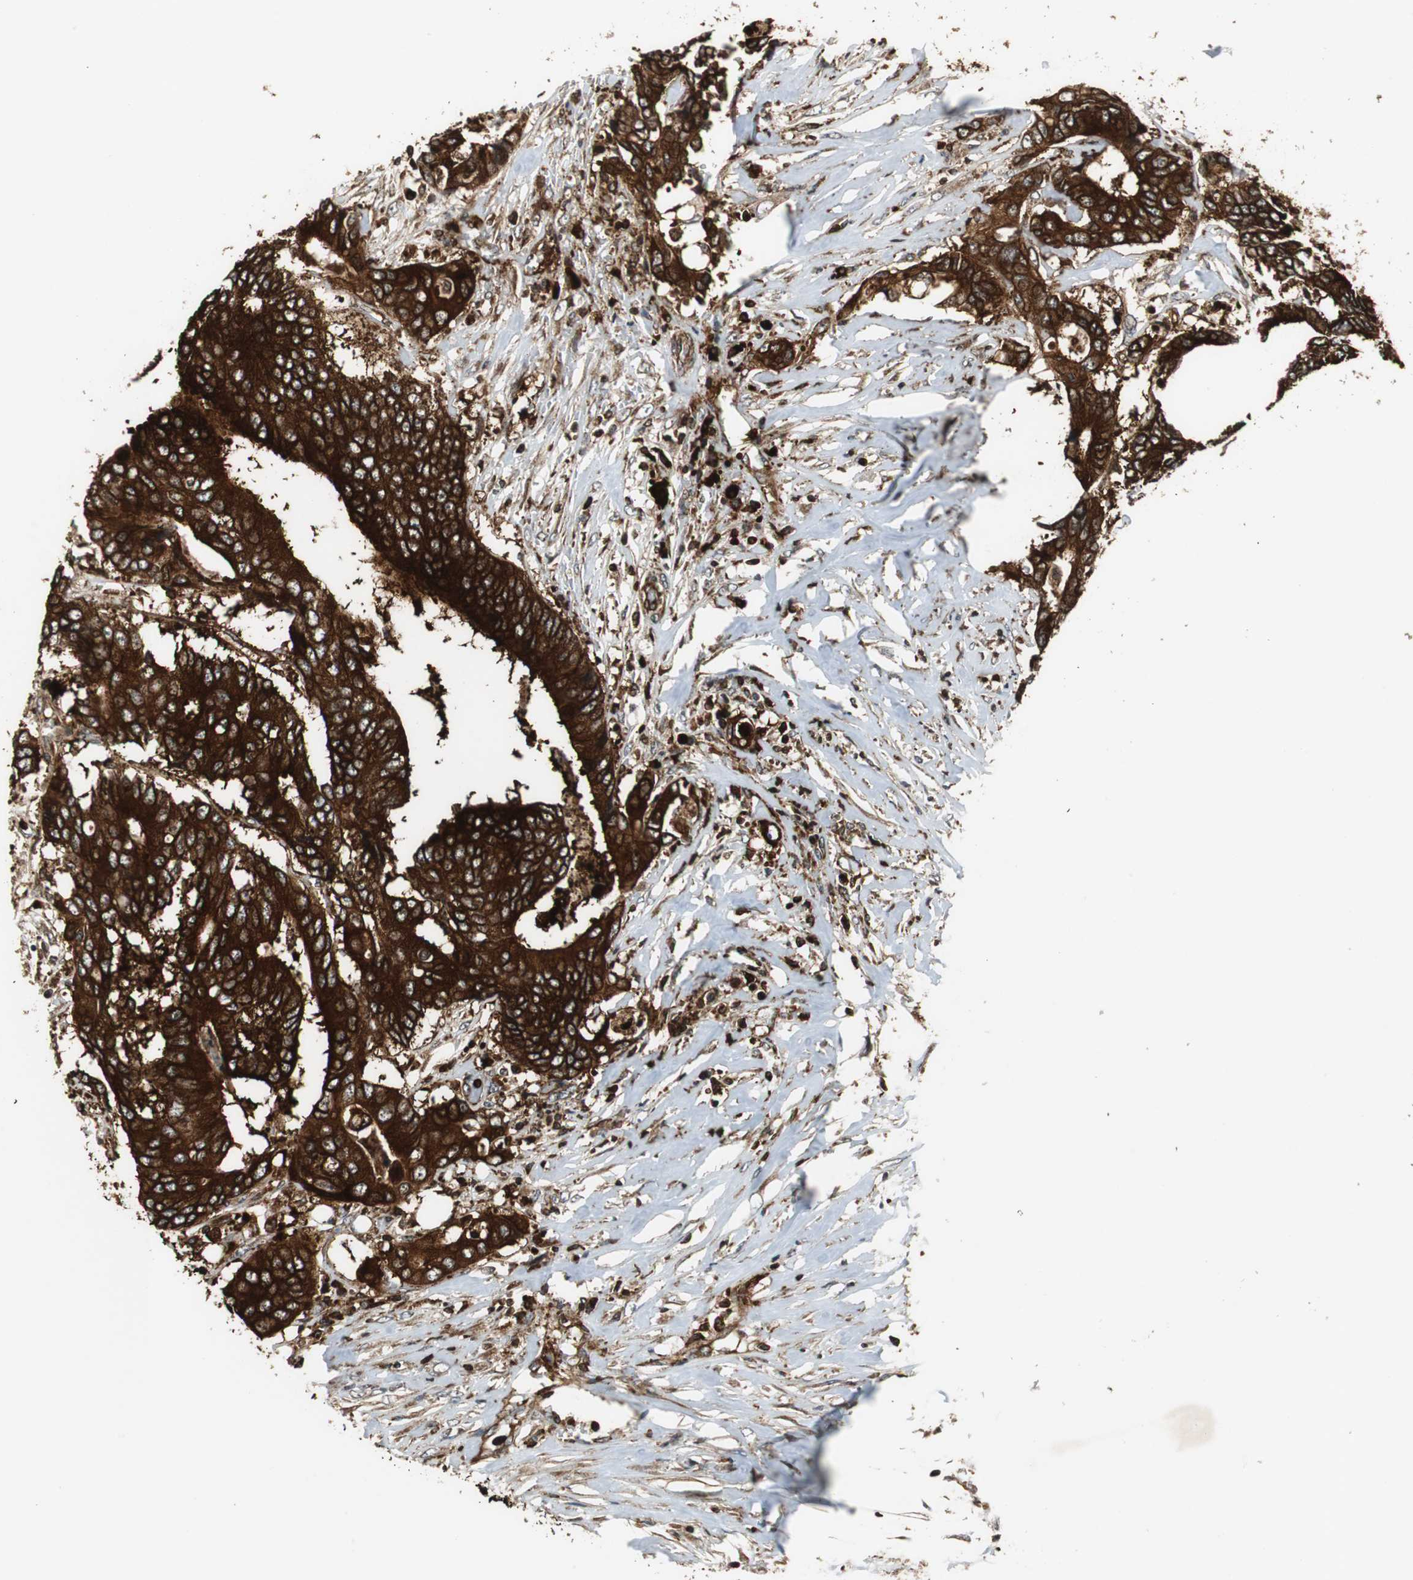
{"staining": {"intensity": "strong", "quantity": ">75%", "location": "cytoplasmic/membranous"}, "tissue": "colorectal cancer", "cell_type": "Tumor cells", "image_type": "cancer", "snomed": [{"axis": "morphology", "description": "Adenocarcinoma, NOS"}, {"axis": "topography", "description": "Rectum"}], "caption": "Strong cytoplasmic/membranous expression for a protein is identified in approximately >75% of tumor cells of colorectal cancer using immunohistochemistry.", "gene": "TUBA4A", "patient": {"sex": "male", "age": 55}}